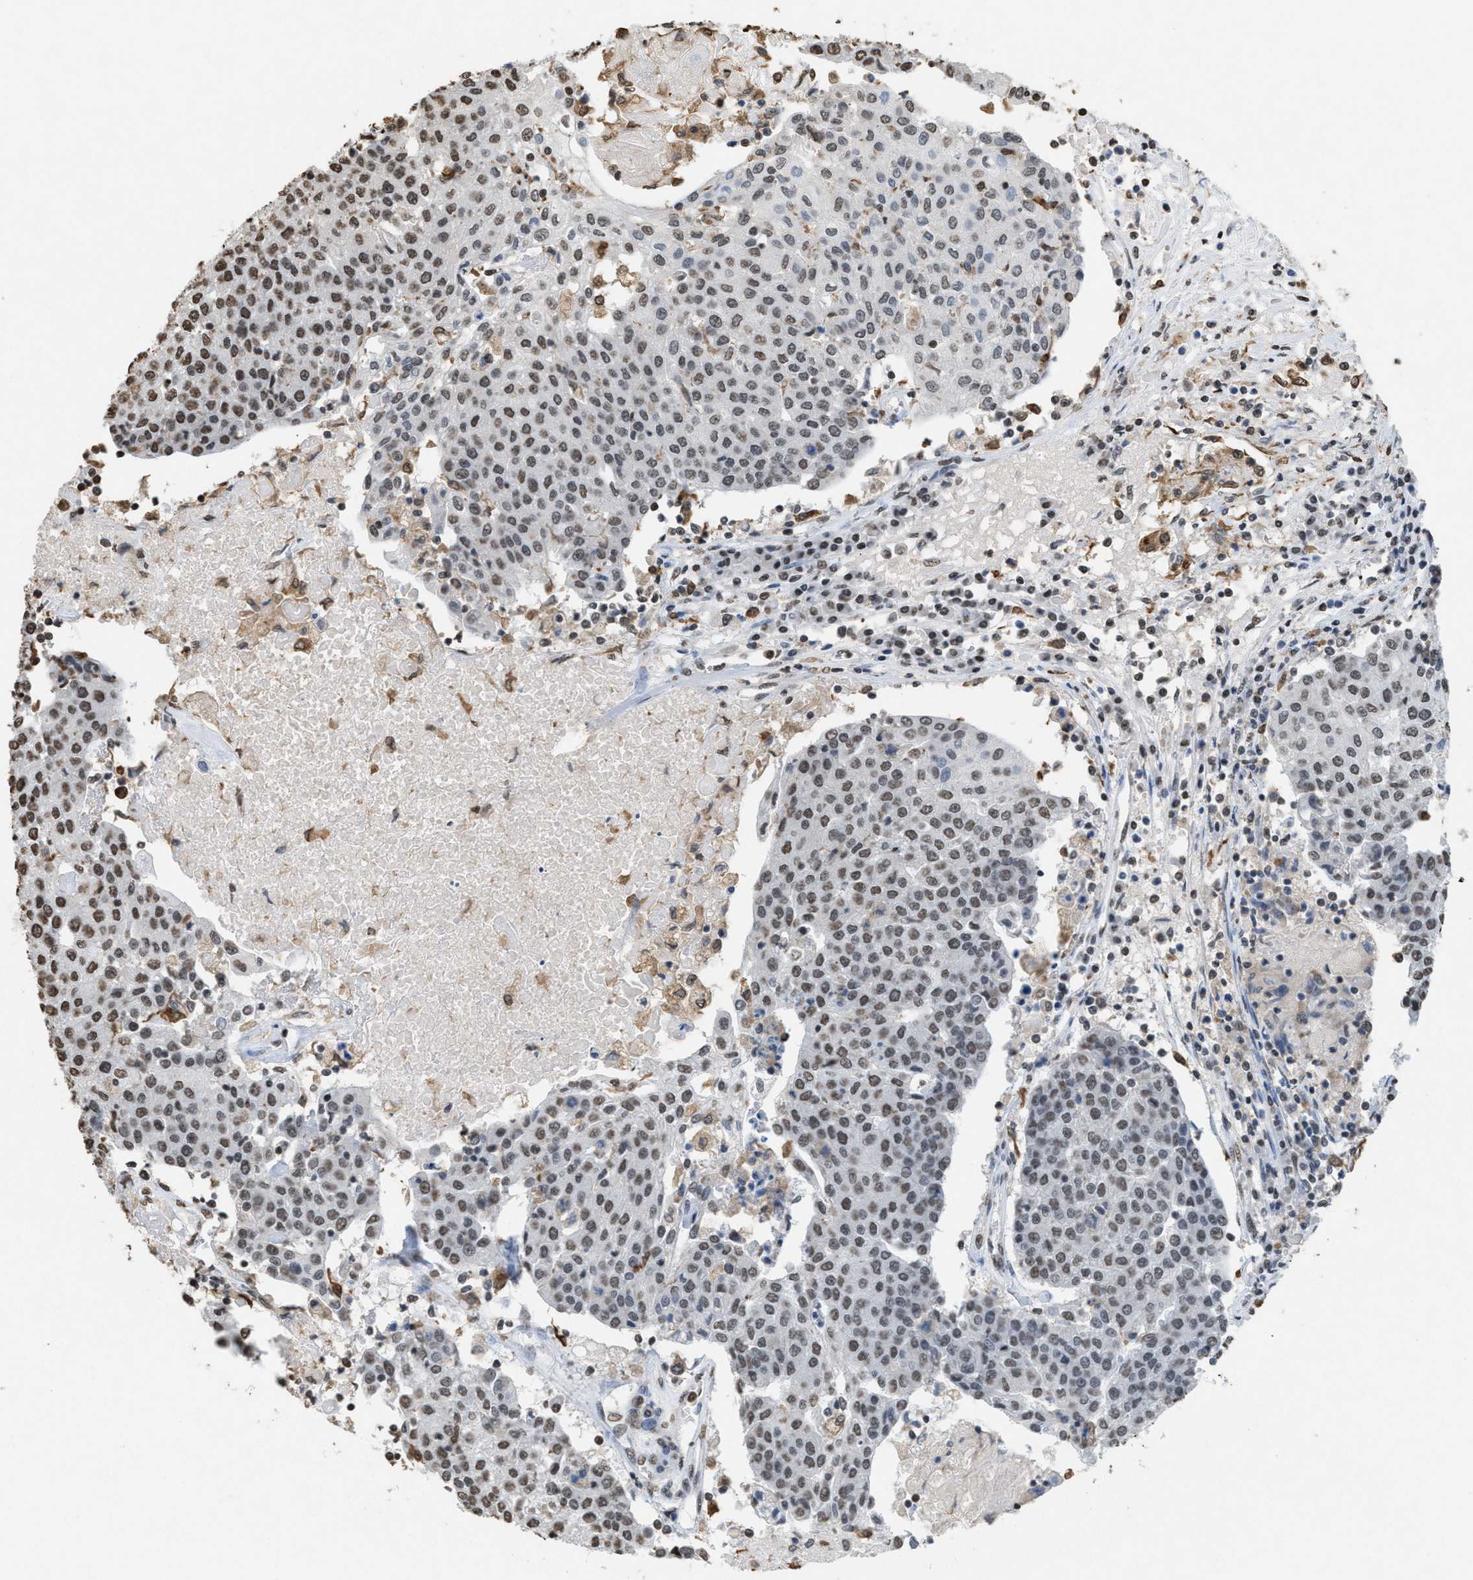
{"staining": {"intensity": "moderate", "quantity": "25%-75%", "location": "nuclear"}, "tissue": "urothelial cancer", "cell_type": "Tumor cells", "image_type": "cancer", "snomed": [{"axis": "morphology", "description": "Urothelial carcinoma, High grade"}, {"axis": "topography", "description": "Urinary bladder"}], "caption": "Brown immunohistochemical staining in human urothelial cancer exhibits moderate nuclear staining in approximately 25%-75% of tumor cells.", "gene": "NUP88", "patient": {"sex": "female", "age": 85}}